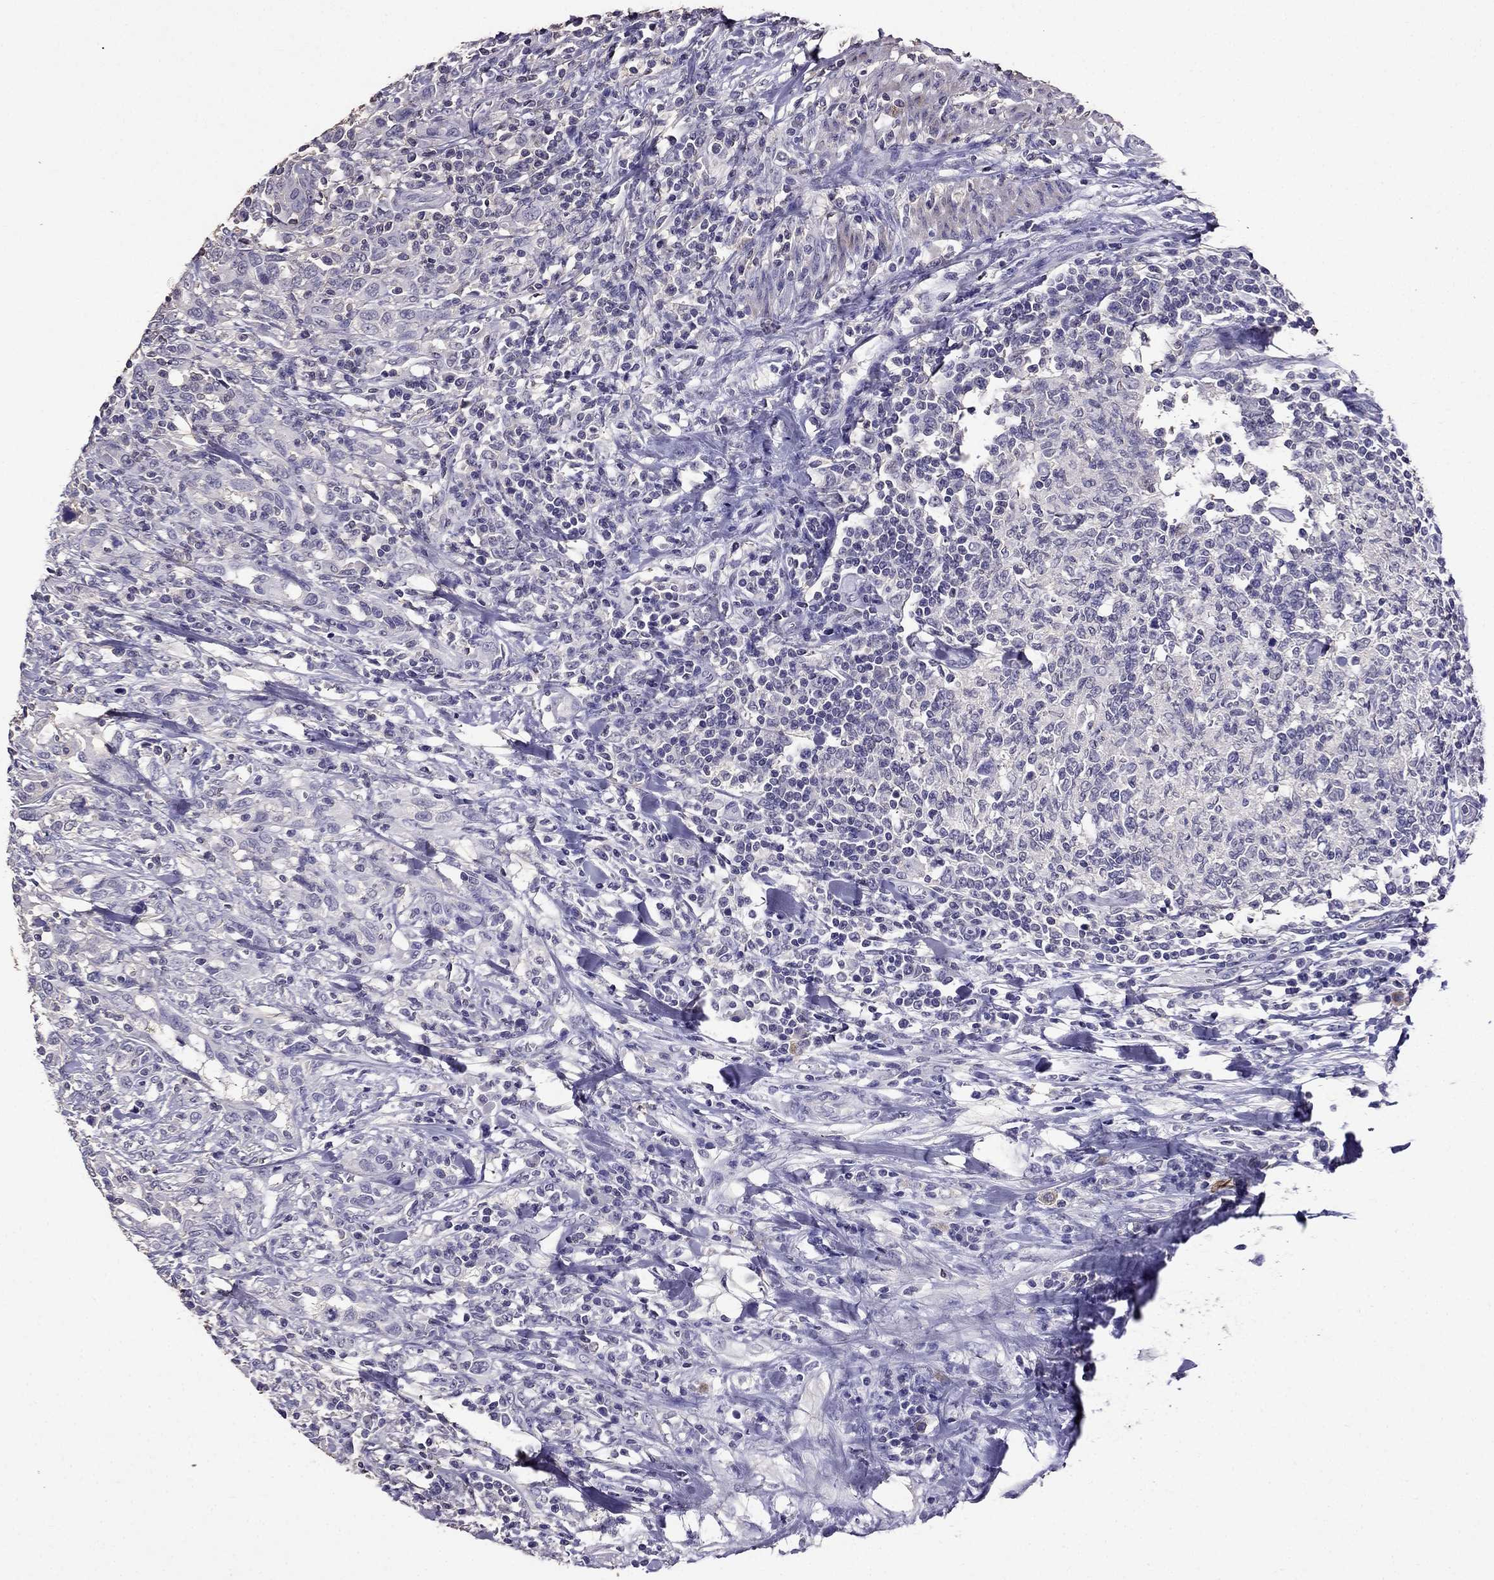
{"staining": {"intensity": "negative", "quantity": "none", "location": "none"}, "tissue": "urothelial cancer", "cell_type": "Tumor cells", "image_type": "cancer", "snomed": [{"axis": "morphology", "description": "Urothelial carcinoma, NOS"}, {"axis": "morphology", "description": "Urothelial carcinoma, High grade"}, {"axis": "topography", "description": "Urinary bladder"}], "caption": "A high-resolution histopathology image shows immunohistochemistry (IHC) staining of urothelial carcinoma (high-grade), which demonstrates no significant expression in tumor cells. The staining was performed using DAB to visualize the protein expression in brown, while the nuclei were stained in blue with hematoxylin (Magnification: 20x).", "gene": "NKX3-1", "patient": {"sex": "female", "age": 64}}